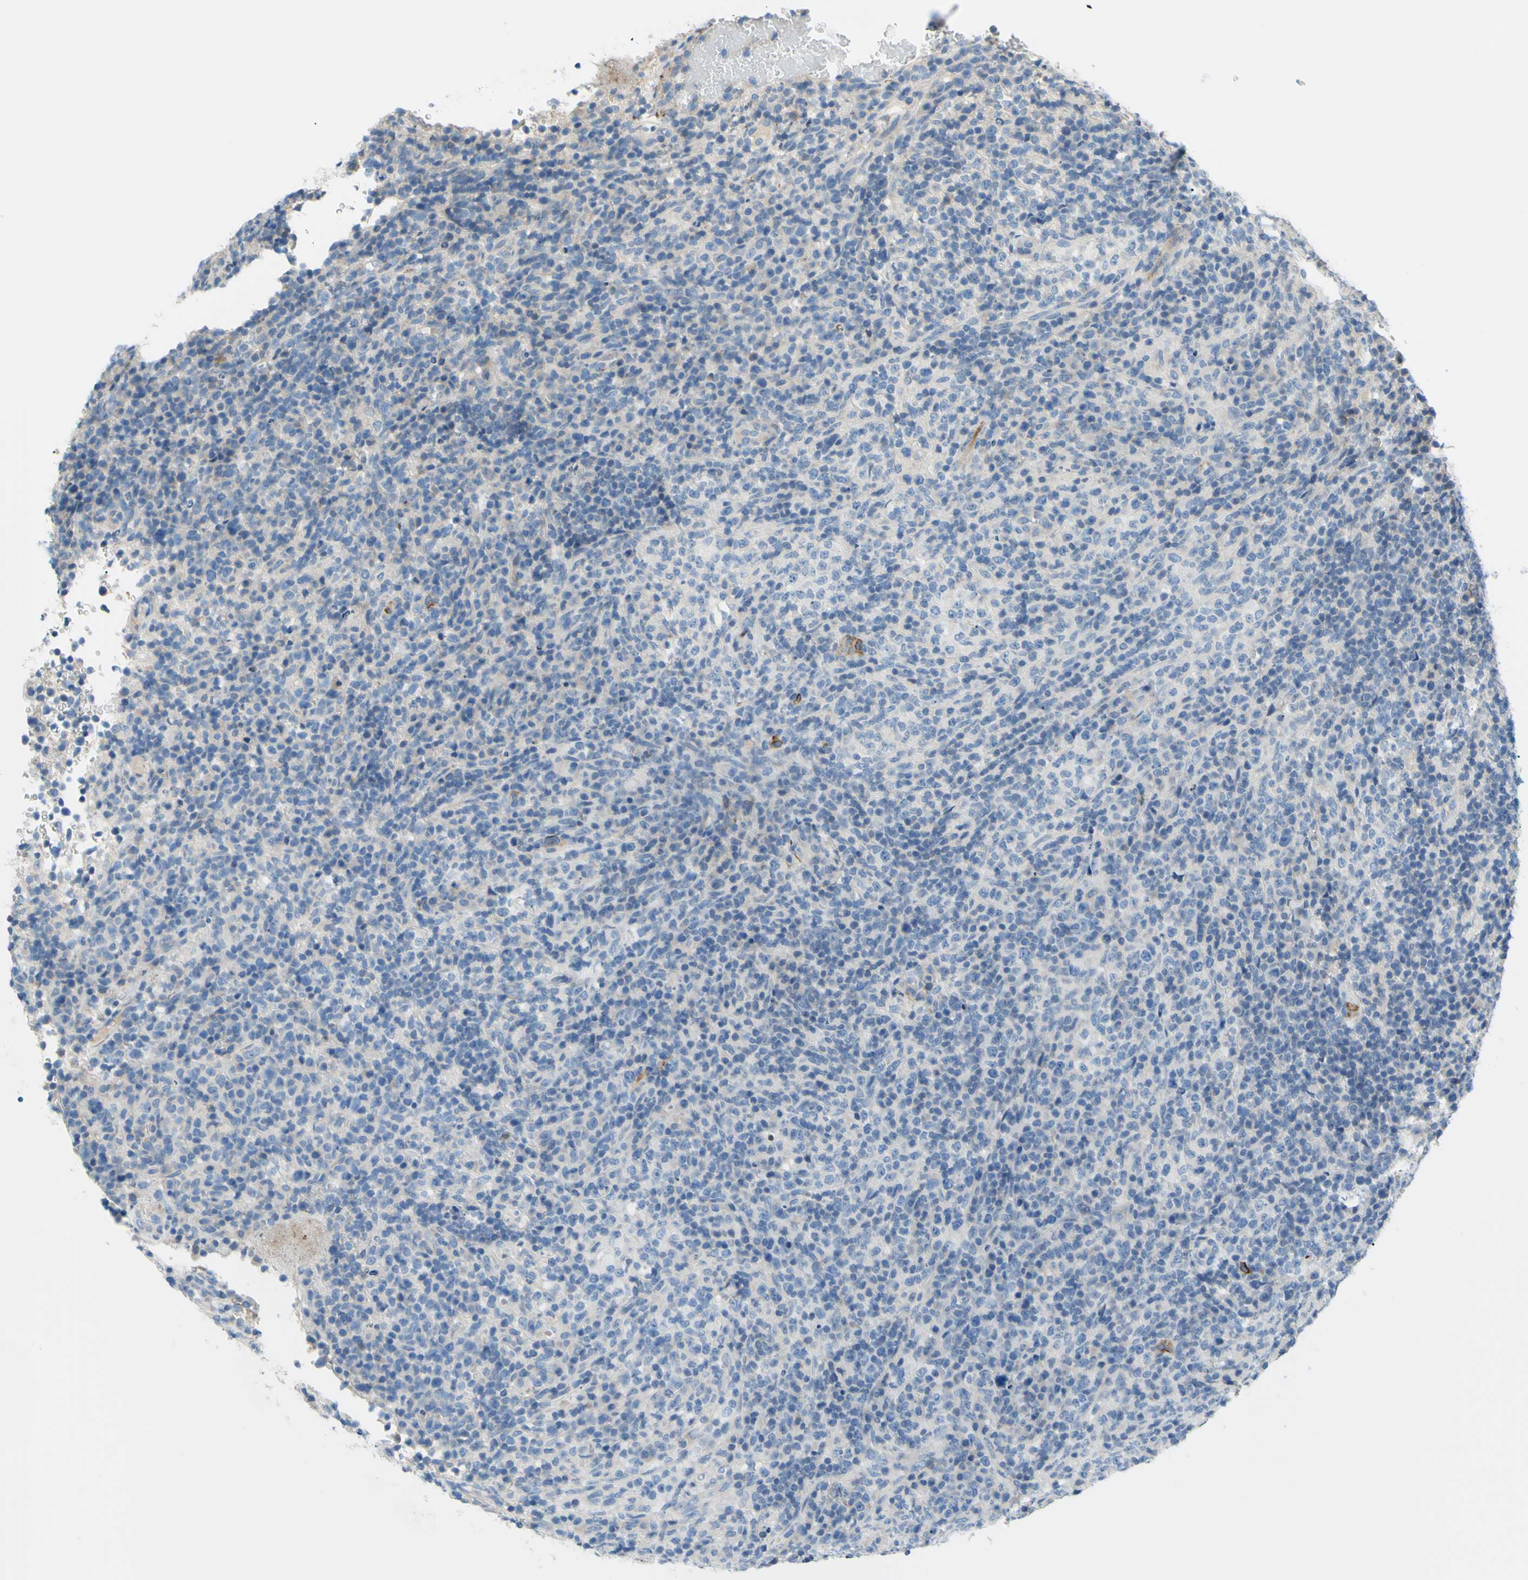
{"staining": {"intensity": "negative", "quantity": "none", "location": "none"}, "tissue": "lymphoma", "cell_type": "Tumor cells", "image_type": "cancer", "snomed": [{"axis": "morphology", "description": "Malignant lymphoma, non-Hodgkin's type, High grade"}, {"axis": "topography", "description": "Lymph node"}], "caption": "The micrograph reveals no staining of tumor cells in lymphoma.", "gene": "PRRG2", "patient": {"sex": "female", "age": 76}}